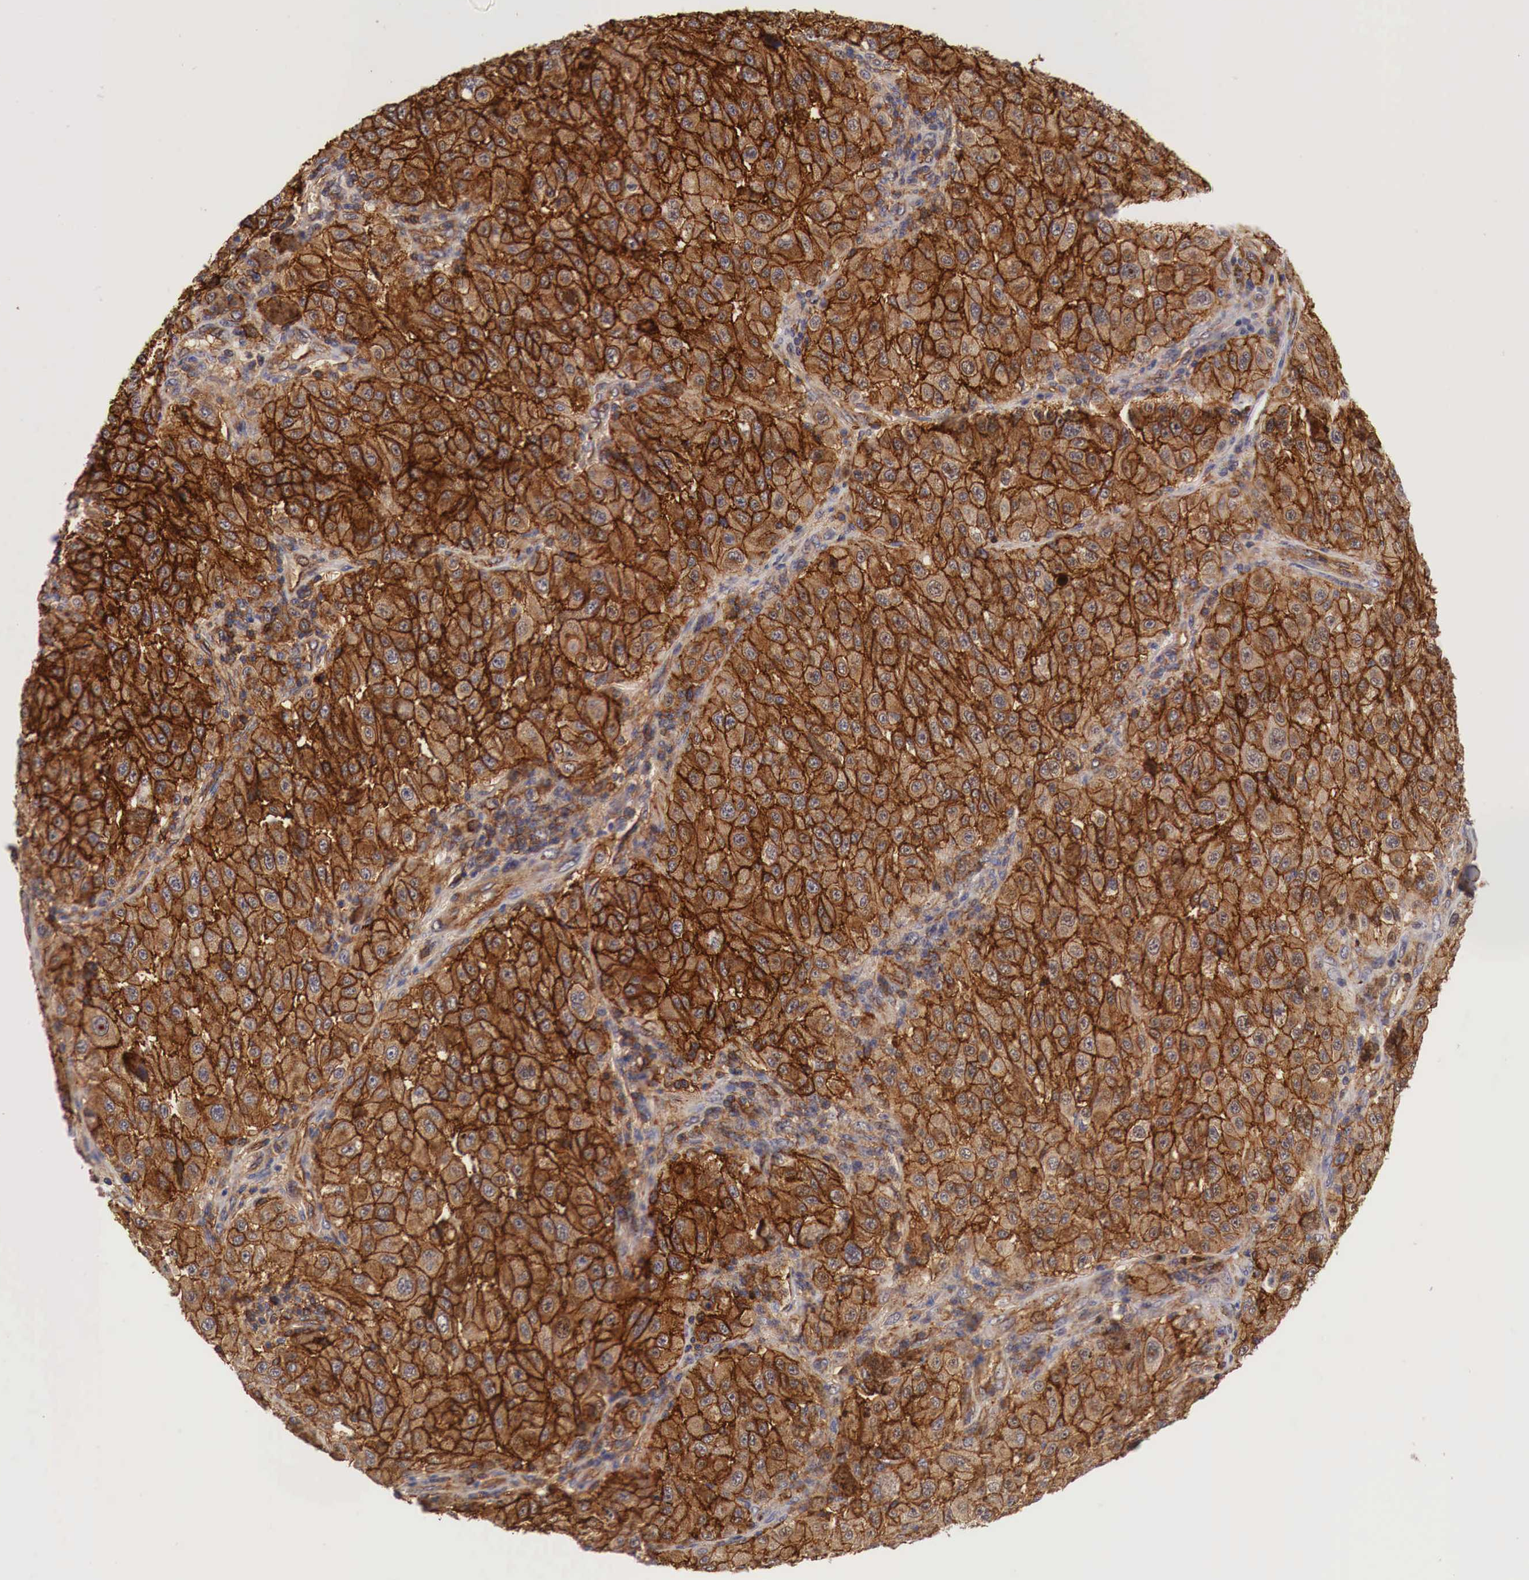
{"staining": {"intensity": "strong", "quantity": ">75%", "location": "cytoplasmic/membranous,nuclear"}, "tissue": "melanoma", "cell_type": "Tumor cells", "image_type": "cancer", "snomed": [{"axis": "morphology", "description": "Malignant melanoma, NOS"}, {"axis": "topography", "description": "Skin"}], "caption": "IHC histopathology image of neoplastic tissue: melanoma stained using immunohistochemistry (IHC) shows high levels of strong protein expression localized specifically in the cytoplasmic/membranous and nuclear of tumor cells, appearing as a cytoplasmic/membranous and nuclear brown color.", "gene": "PABIR2", "patient": {"sex": "female", "age": 64}}